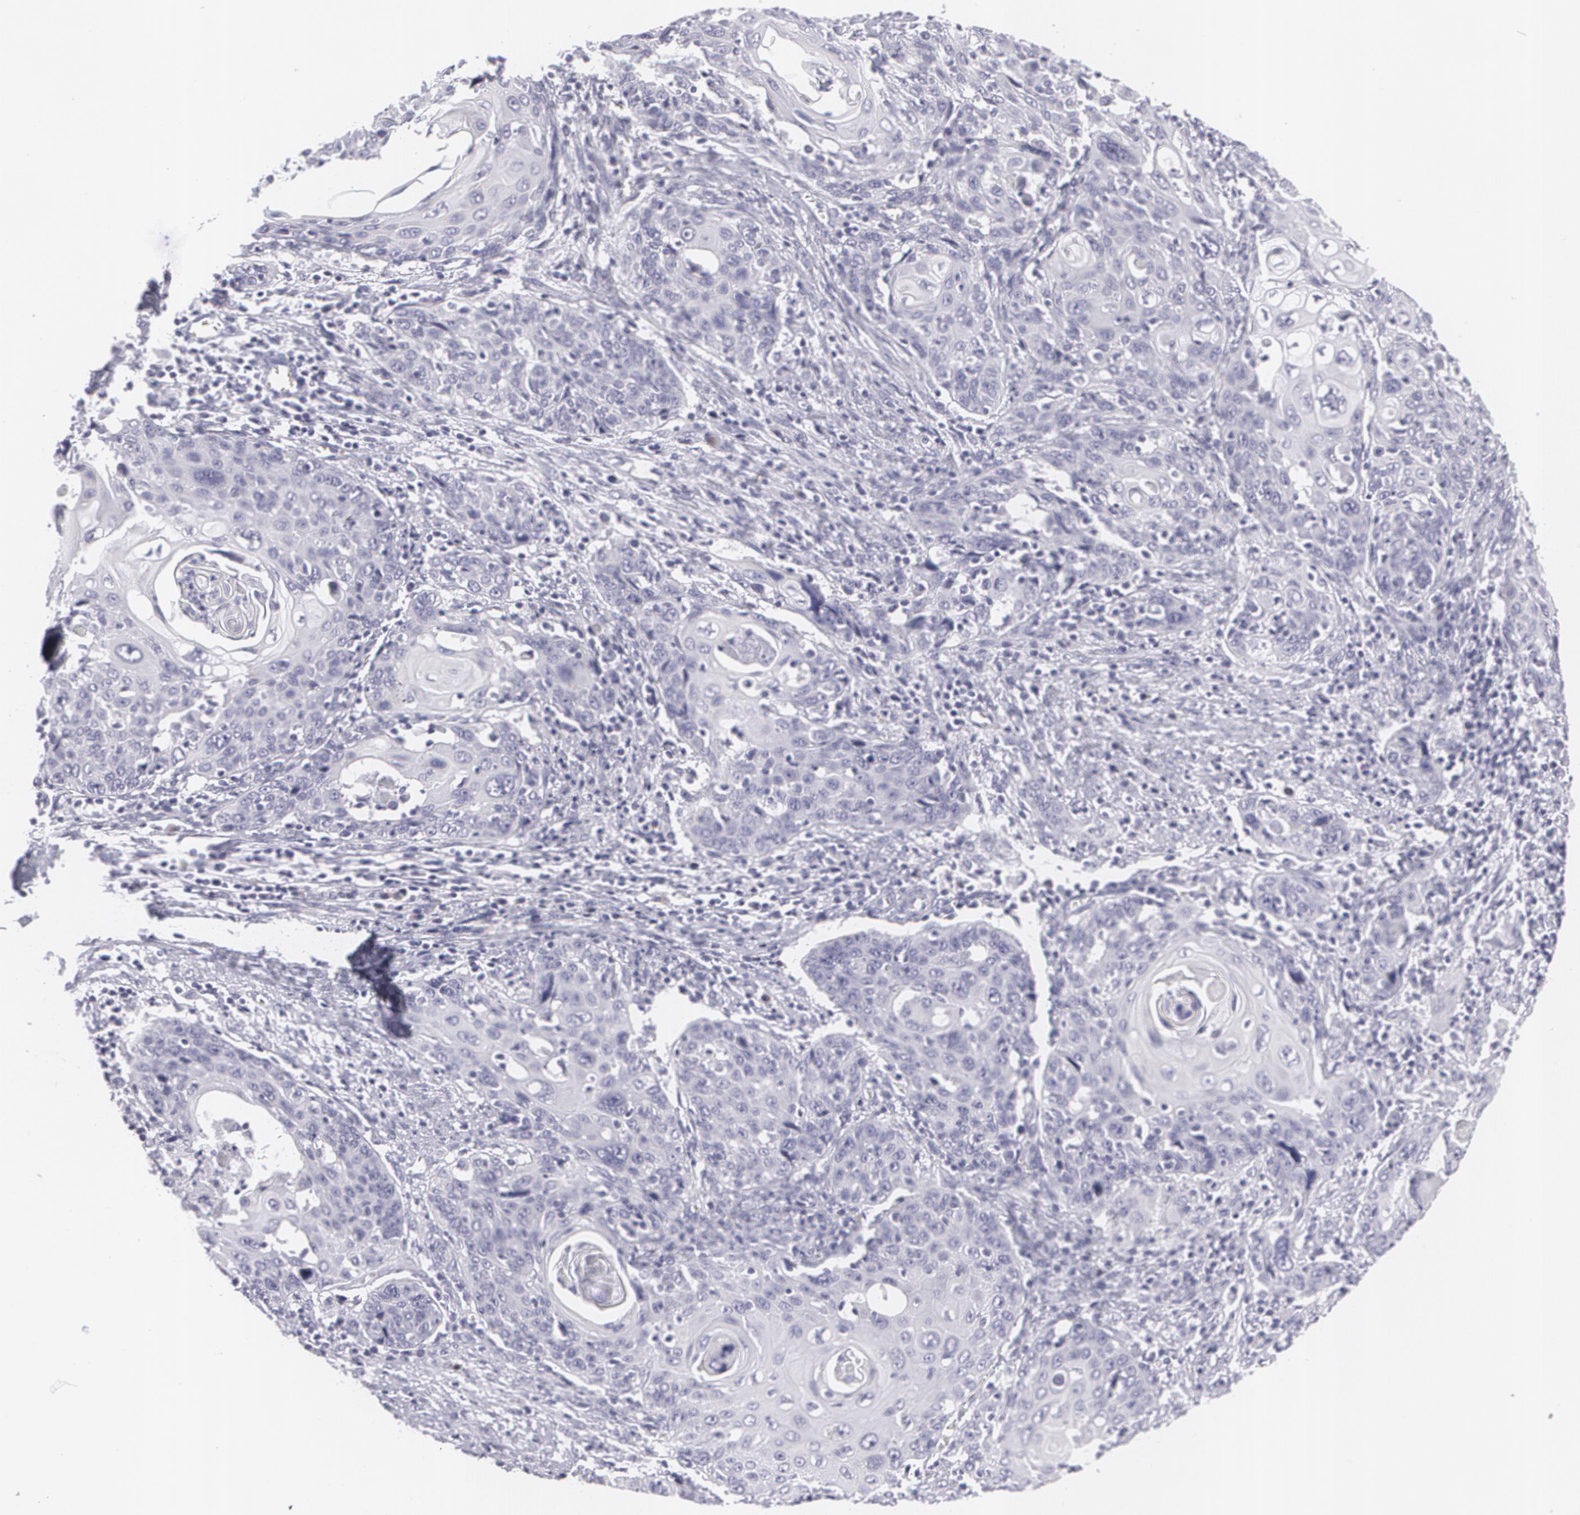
{"staining": {"intensity": "negative", "quantity": "none", "location": "none"}, "tissue": "cervical cancer", "cell_type": "Tumor cells", "image_type": "cancer", "snomed": [{"axis": "morphology", "description": "Squamous cell carcinoma, NOS"}, {"axis": "topography", "description": "Cervix"}], "caption": "Tumor cells show no significant protein staining in squamous cell carcinoma (cervical). (Brightfield microscopy of DAB immunohistochemistry at high magnification).", "gene": "MBNL3", "patient": {"sex": "female", "age": 54}}